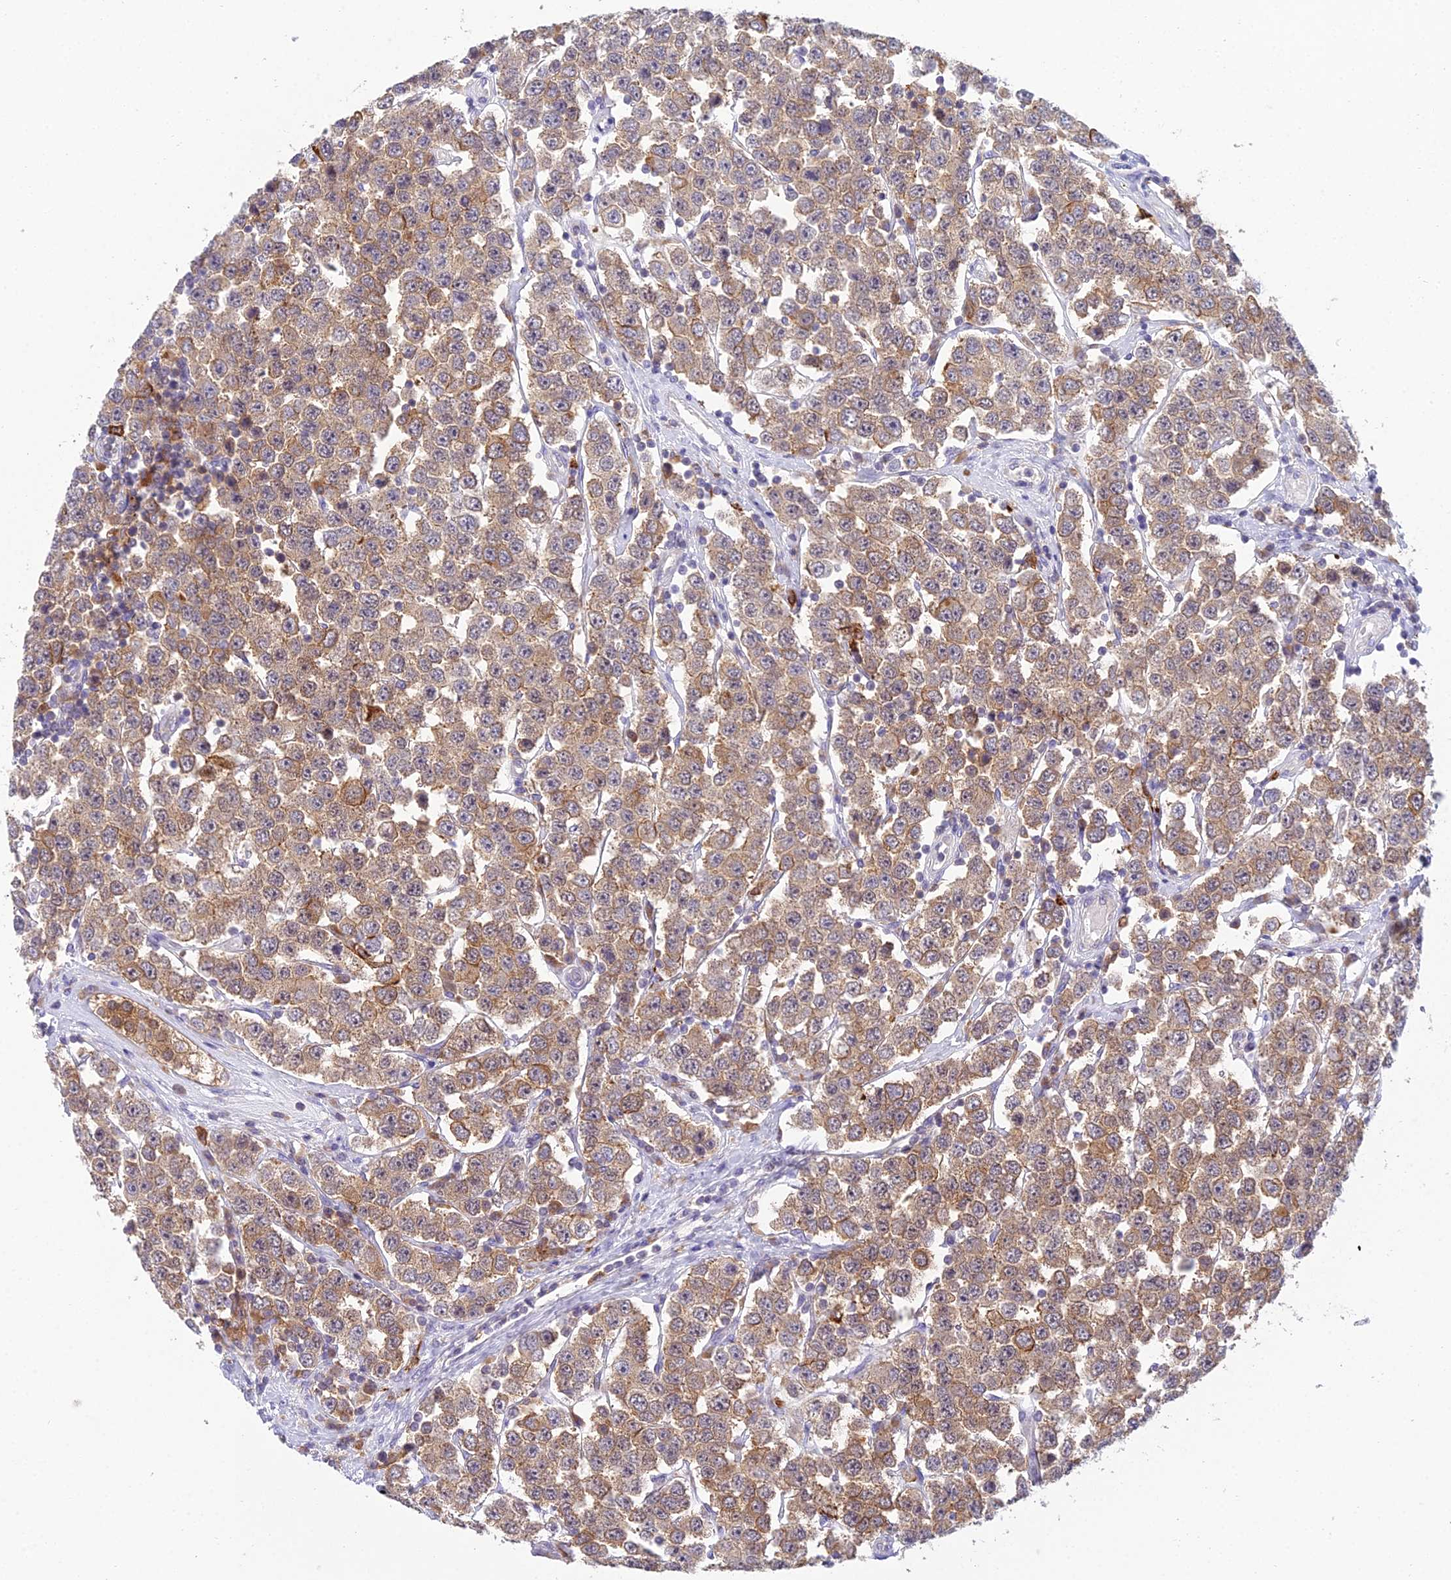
{"staining": {"intensity": "moderate", "quantity": ">75%", "location": "cytoplasmic/membranous"}, "tissue": "testis cancer", "cell_type": "Tumor cells", "image_type": "cancer", "snomed": [{"axis": "morphology", "description": "Seminoma, NOS"}, {"axis": "topography", "description": "Testis"}], "caption": "Immunohistochemical staining of seminoma (testis) displays medium levels of moderate cytoplasmic/membranous protein expression in about >75% of tumor cells. The staining was performed using DAB, with brown indicating positive protein expression. Nuclei are stained blue with hematoxylin.", "gene": "UBE2G1", "patient": {"sex": "male", "age": 28}}